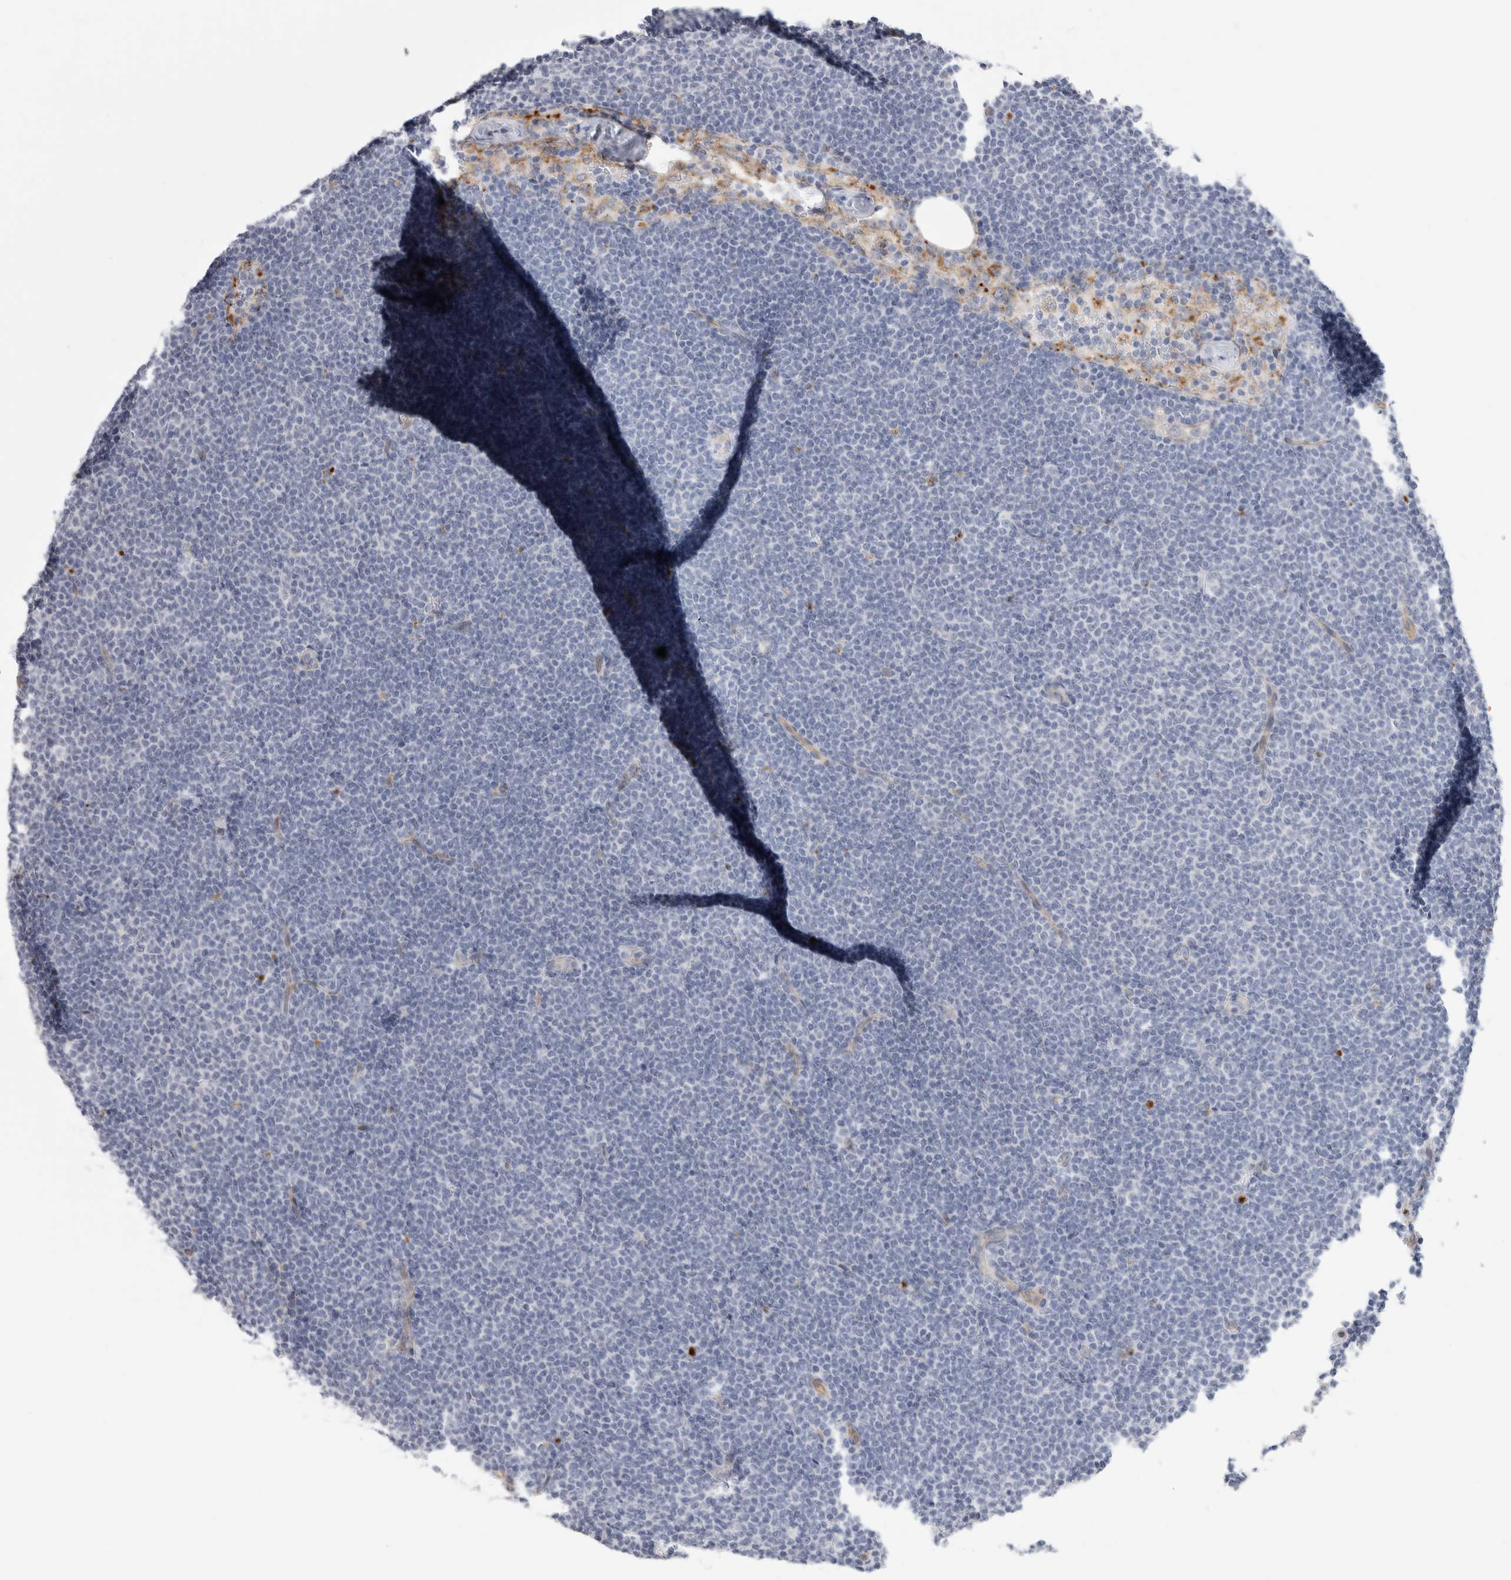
{"staining": {"intensity": "negative", "quantity": "none", "location": "none"}, "tissue": "lymphoma", "cell_type": "Tumor cells", "image_type": "cancer", "snomed": [{"axis": "morphology", "description": "Malignant lymphoma, non-Hodgkin's type, Low grade"}, {"axis": "topography", "description": "Lymph node"}], "caption": "This is an immunohistochemistry image of lymphoma. There is no positivity in tumor cells.", "gene": "ANKMY1", "patient": {"sex": "female", "age": 53}}